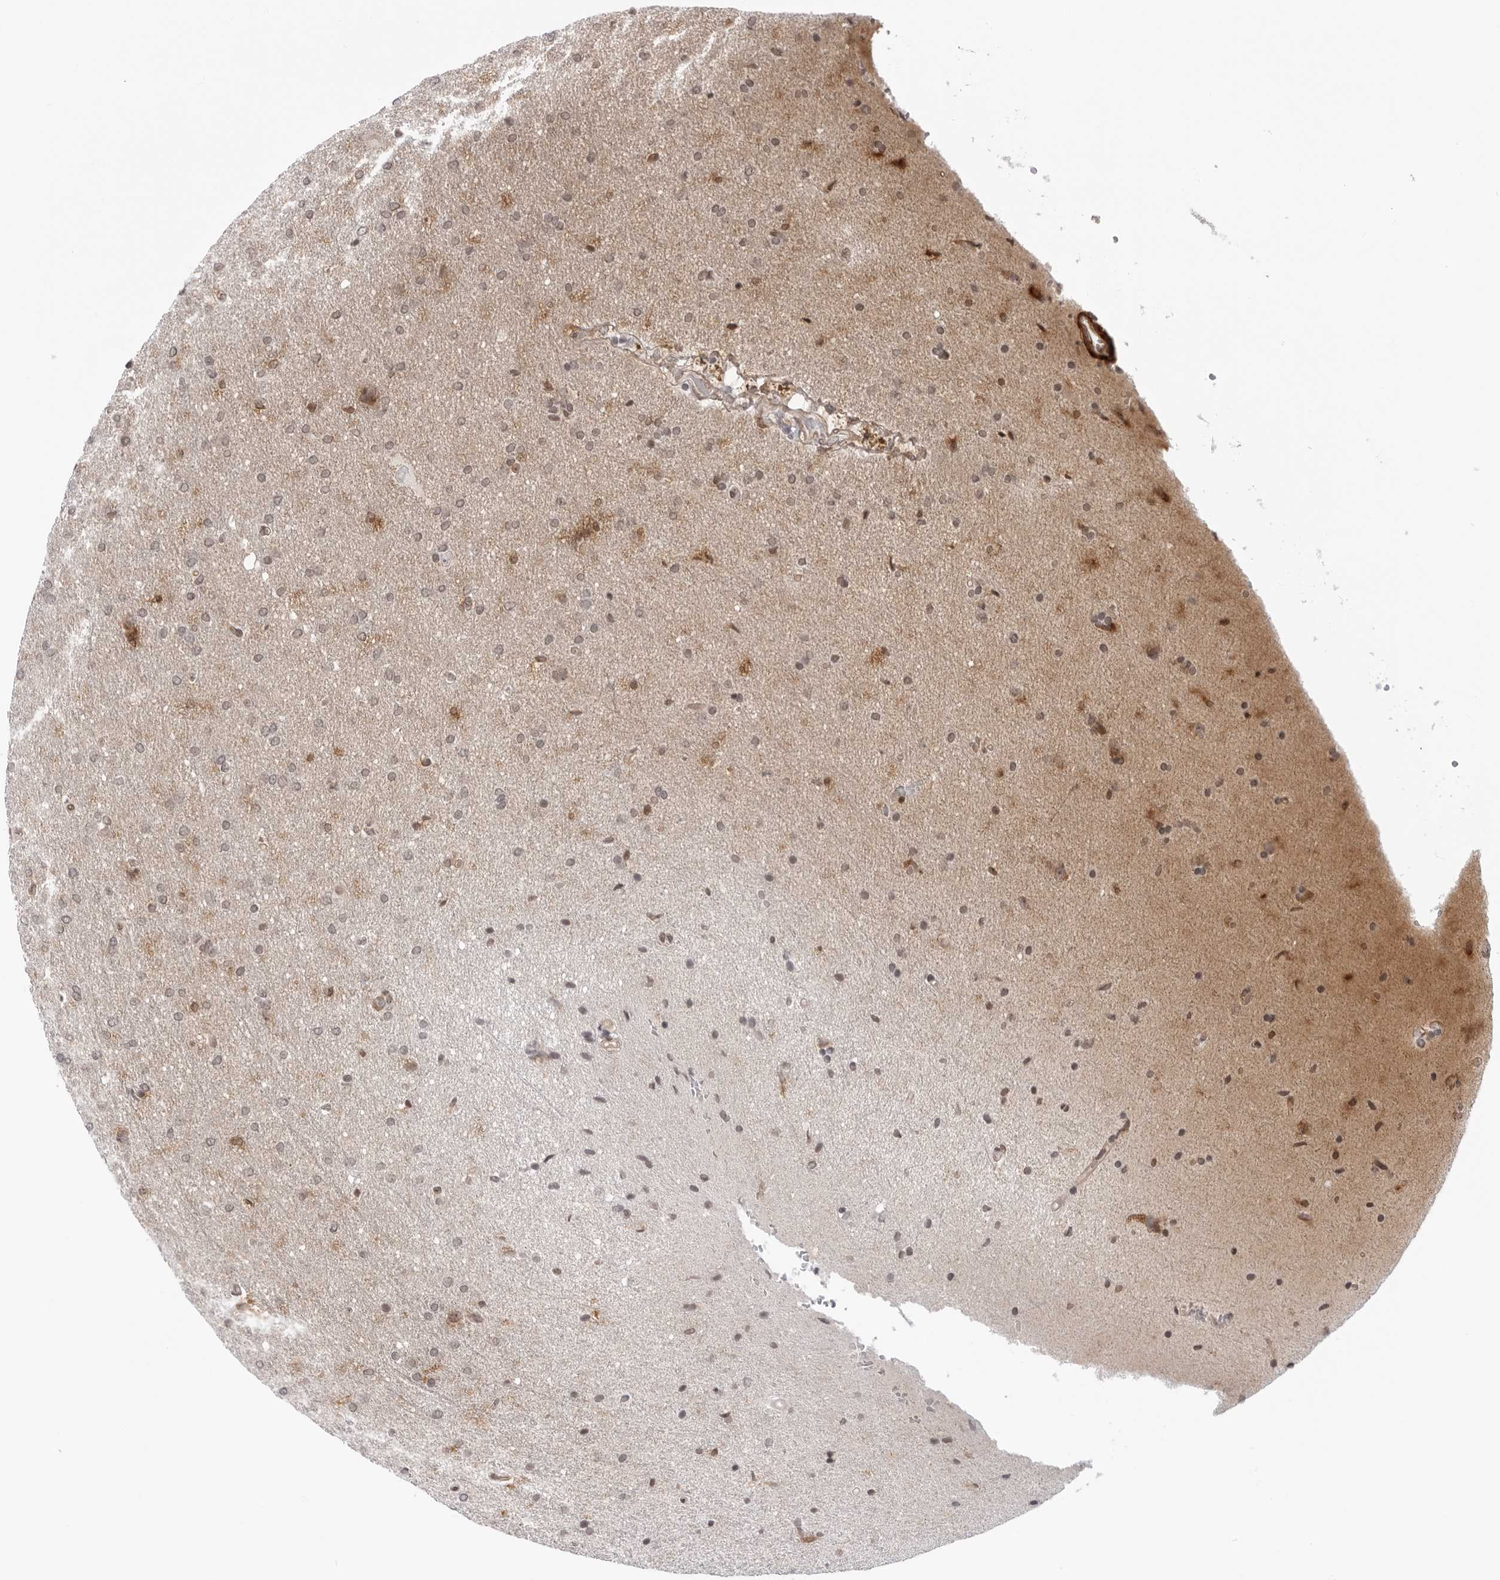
{"staining": {"intensity": "weak", "quantity": "25%-75%", "location": "cytoplasmic/membranous"}, "tissue": "glioma", "cell_type": "Tumor cells", "image_type": "cancer", "snomed": [{"axis": "morphology", "description": "Glioma, malignant, Low grade"}, {"axis": "topography", "description": "Brain"}], "caption": "Human malignant low-grade glioma stained with a brown dye demonstrates weak cytoplasmic/membranous positive positivity in about 25%-75% of tumor cells.", "gene": "SRGAP2", "patient": {"sex": "female", "age": 37}}